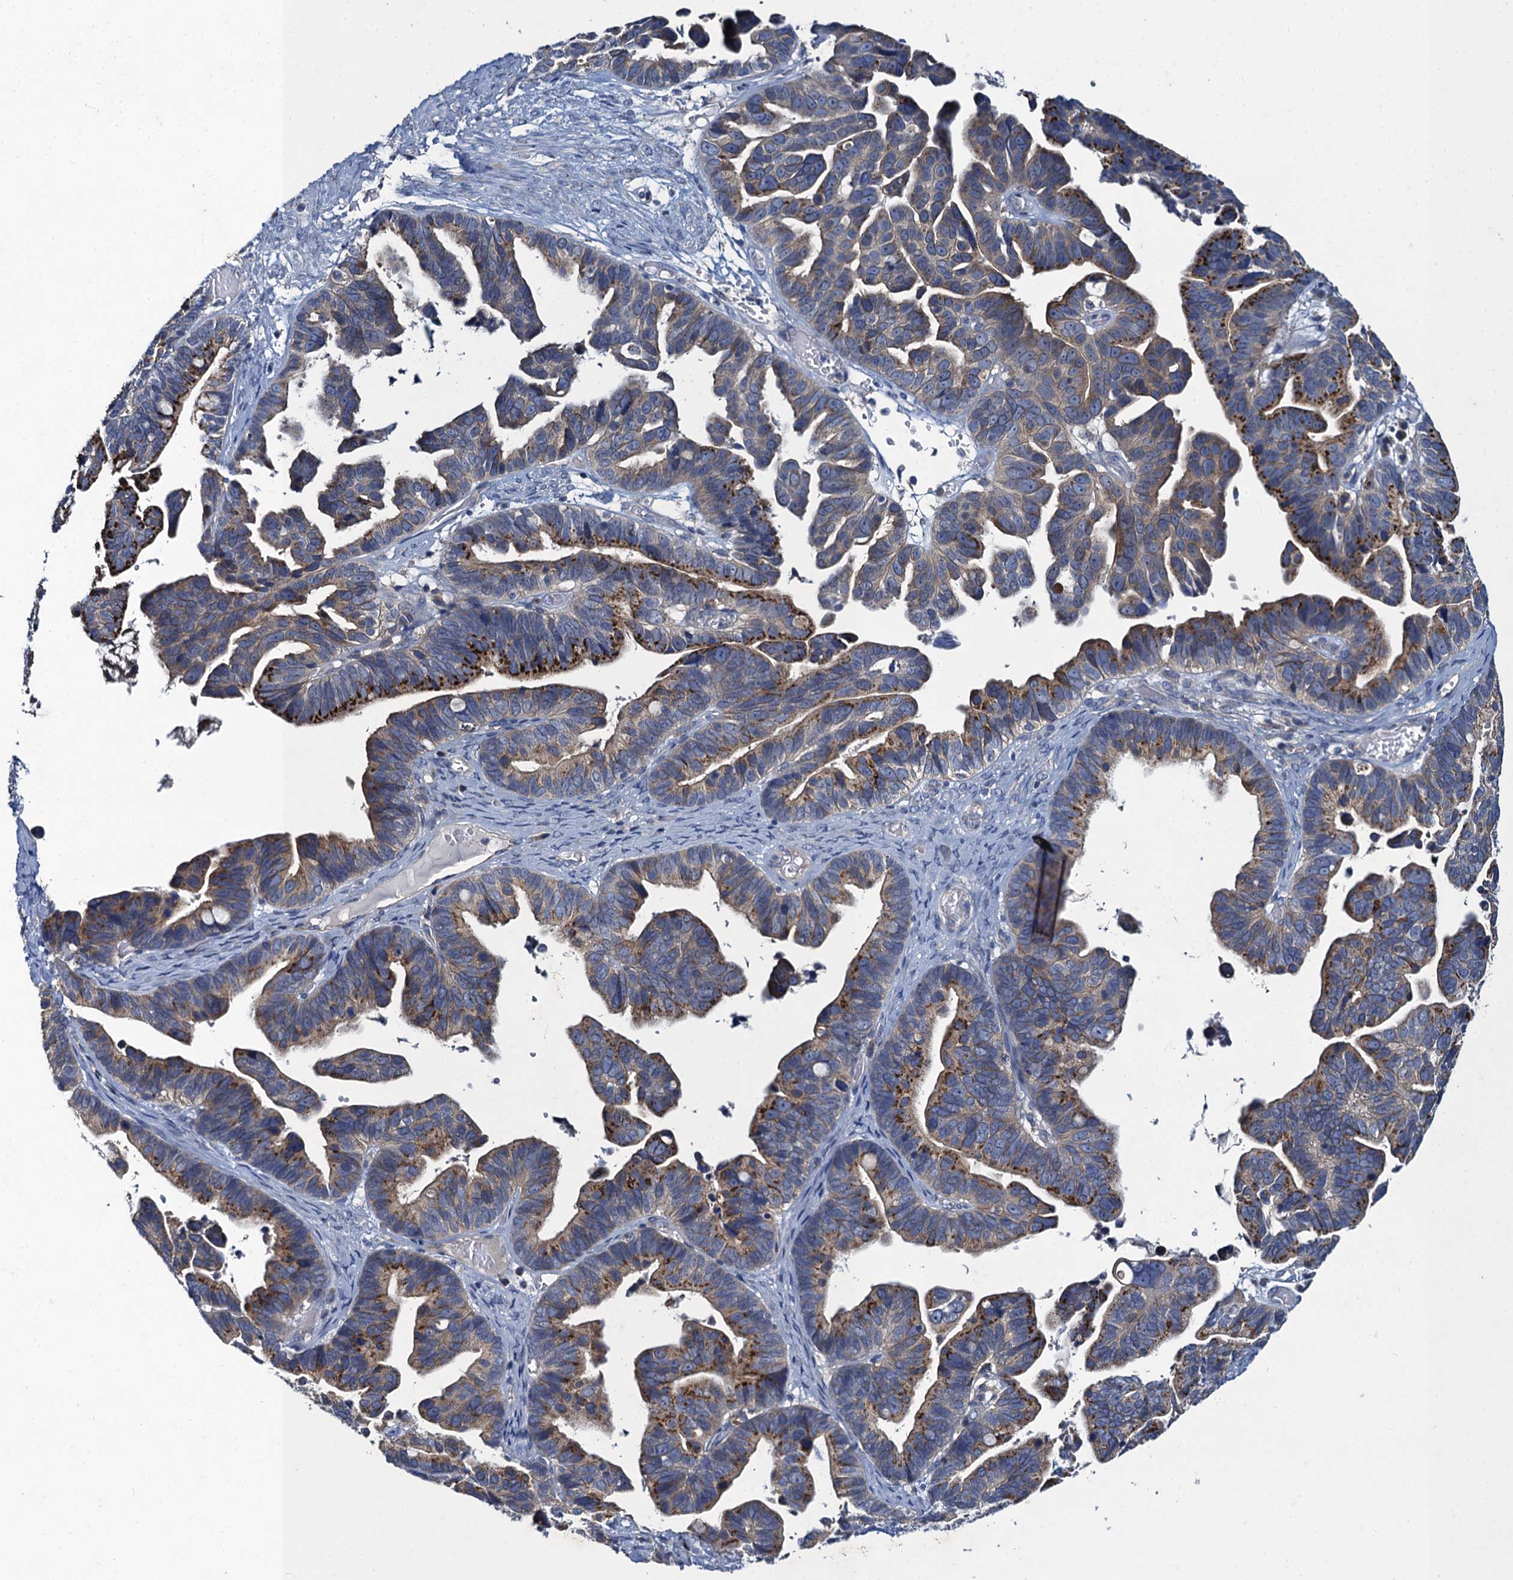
{"staining": {"intensity": "strong", "quantity": "25%-75%", "location": "cytoplasmic/membranous"}, "tissue": "ovarian cancer", "cell_type": "Tumor cells", "image_type": "cancer", "snomed": [{"axis": "morphology", "description": "Cystadenocarcinoma, serous, NOS"}, {"axis": "topography", "description": "Ovary"}], "caption": "Human serous cystadenocarcinoma (ovarian) stained with a protein marker exhibits strong staining in tumor cells.", "gene": "SNAP29", "patient": {"sex": "female", "age": 56}}